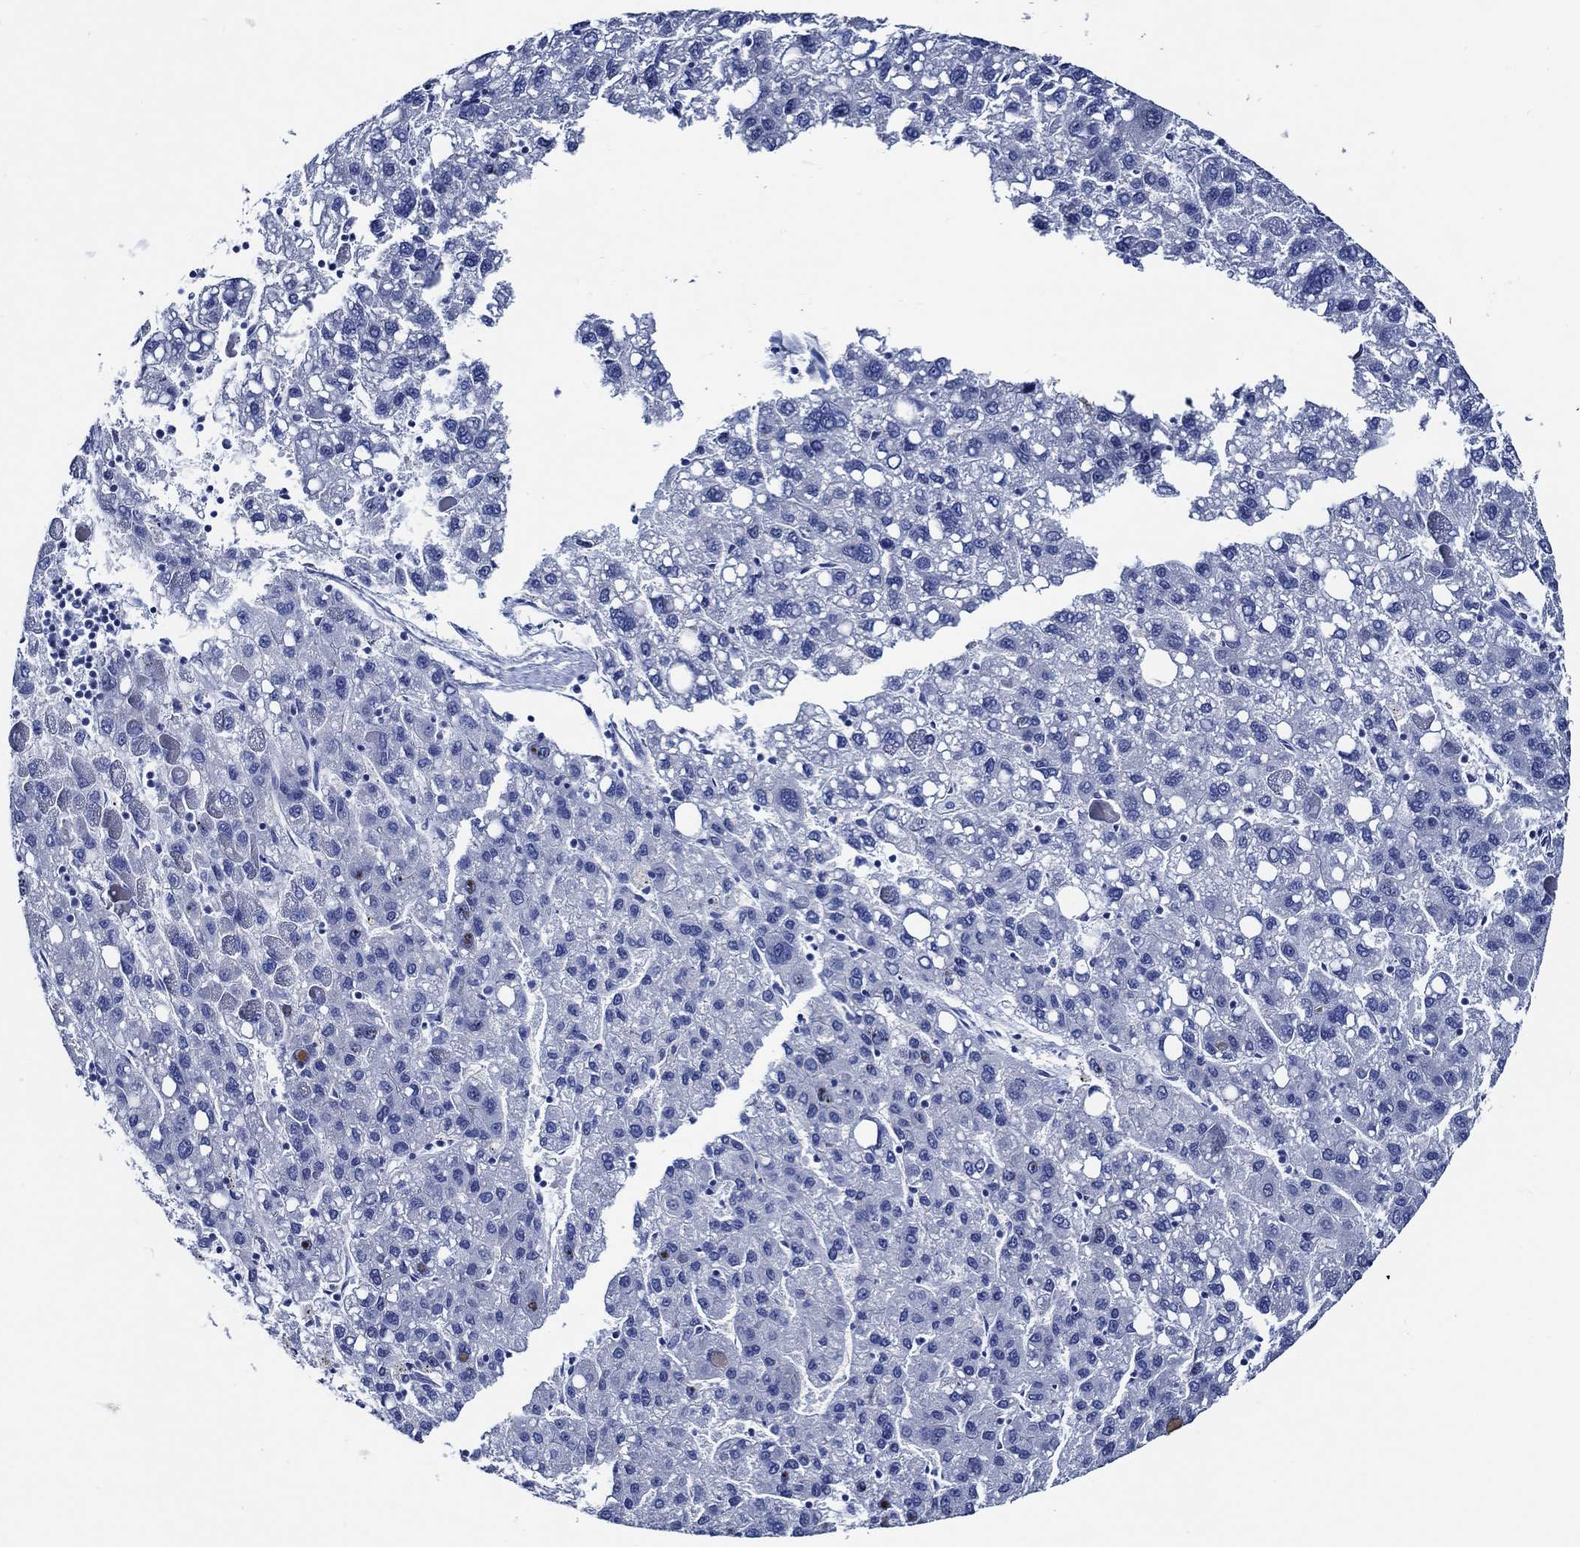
{"staining": {"intensity": "negative", "quantity": "none", "location": "none"}, "tissue": "liver cancer", "cell_type": "Tumor cells", "image_type": "cancer", "snomed": [{"axis": "morphology", "description": "Carcinoma, Hepatocellular, NOS"}, {"axis": "topography", "description": "Liver"}], "caption": "DAB (3,3'-diaminobenzidine) immunohistochemical staining of liver cancer shows no significant expression in tumor cells.", "gene": "WDR62", "patient": {"sex": "female", "age": 82}}